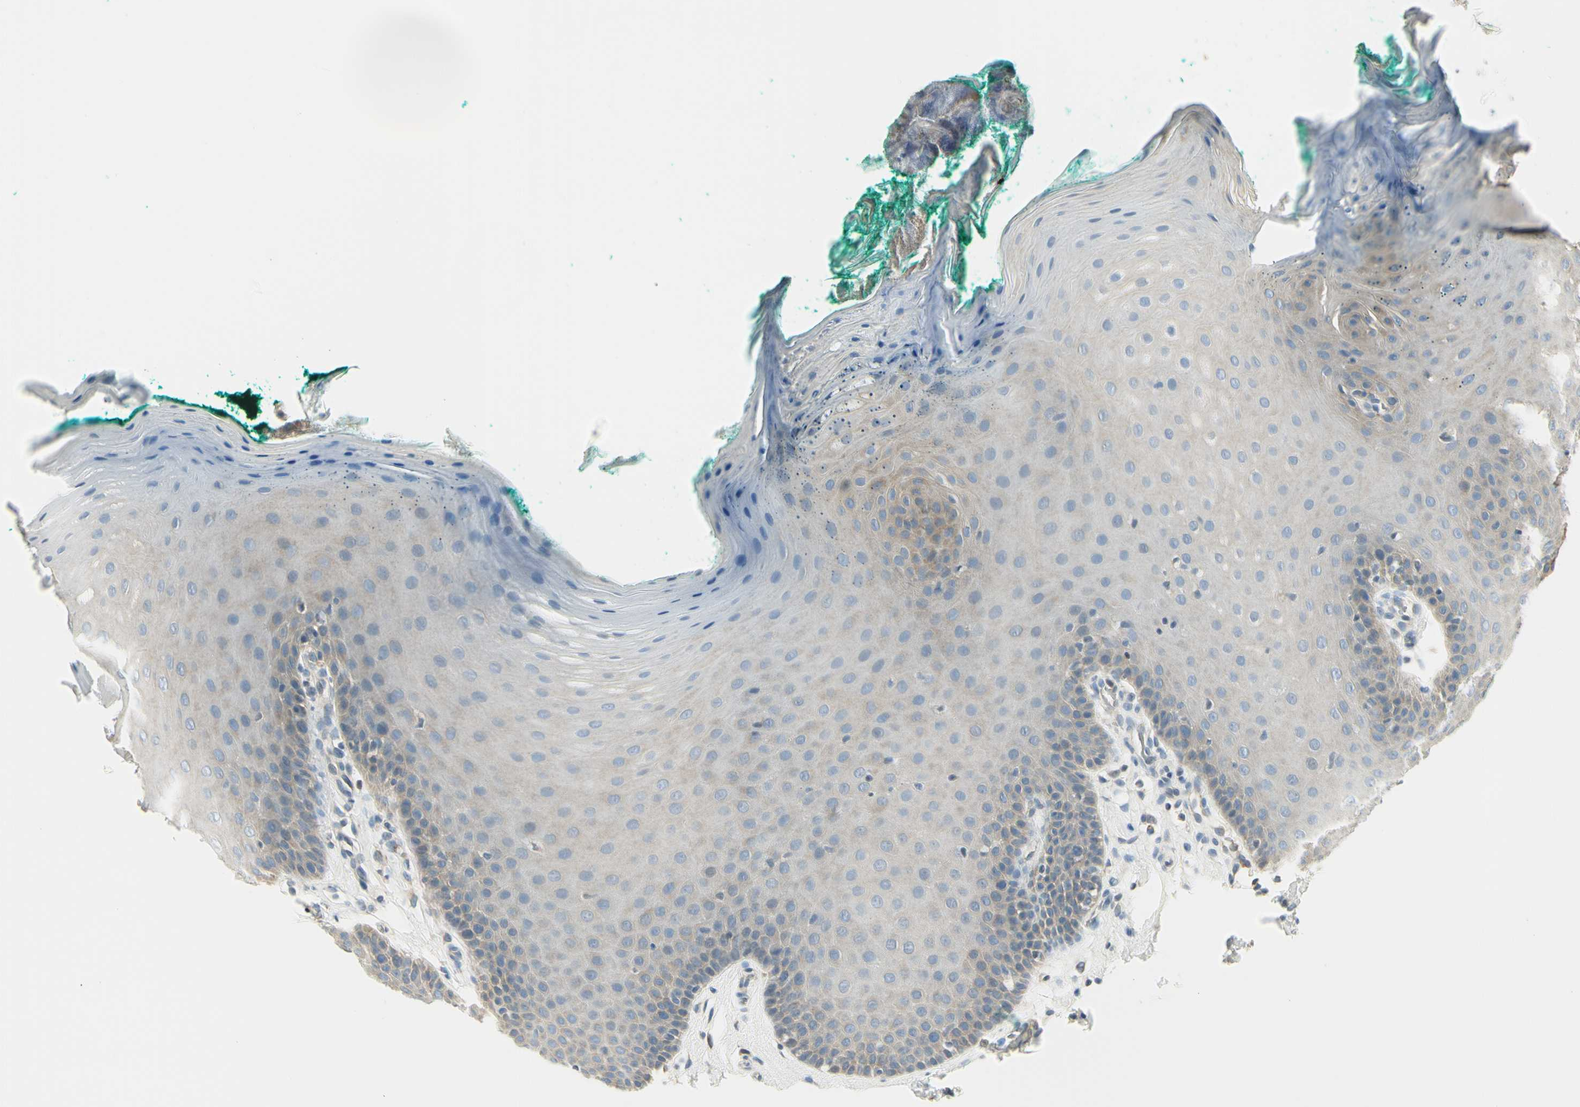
{"staining": {"intensity": "weak", "quantity": "25%-75%", "location": "cytoplasmic/membranous"}, "tissue": "oral mucosa", "cell_type": "Squamous epithelial cells", "image_type": "normal", "snomed": [{"axis": "morphology", "description": "Normal tissue, NOS"}, {"axis": "topography", "description": "Skeletal muscle"}, {"axis": "topography", "description": "Oral tissue"}], "caption": "Immunohistochemical staining of benign human oral mucosa exhibits 25%-75% levels of weak cytoplasmic/membranous protein positivity in about 25%-75% of squamous epithelial cells.", "gene": "IGDCC4", "patient": {"sex": "male", "age": 58}}